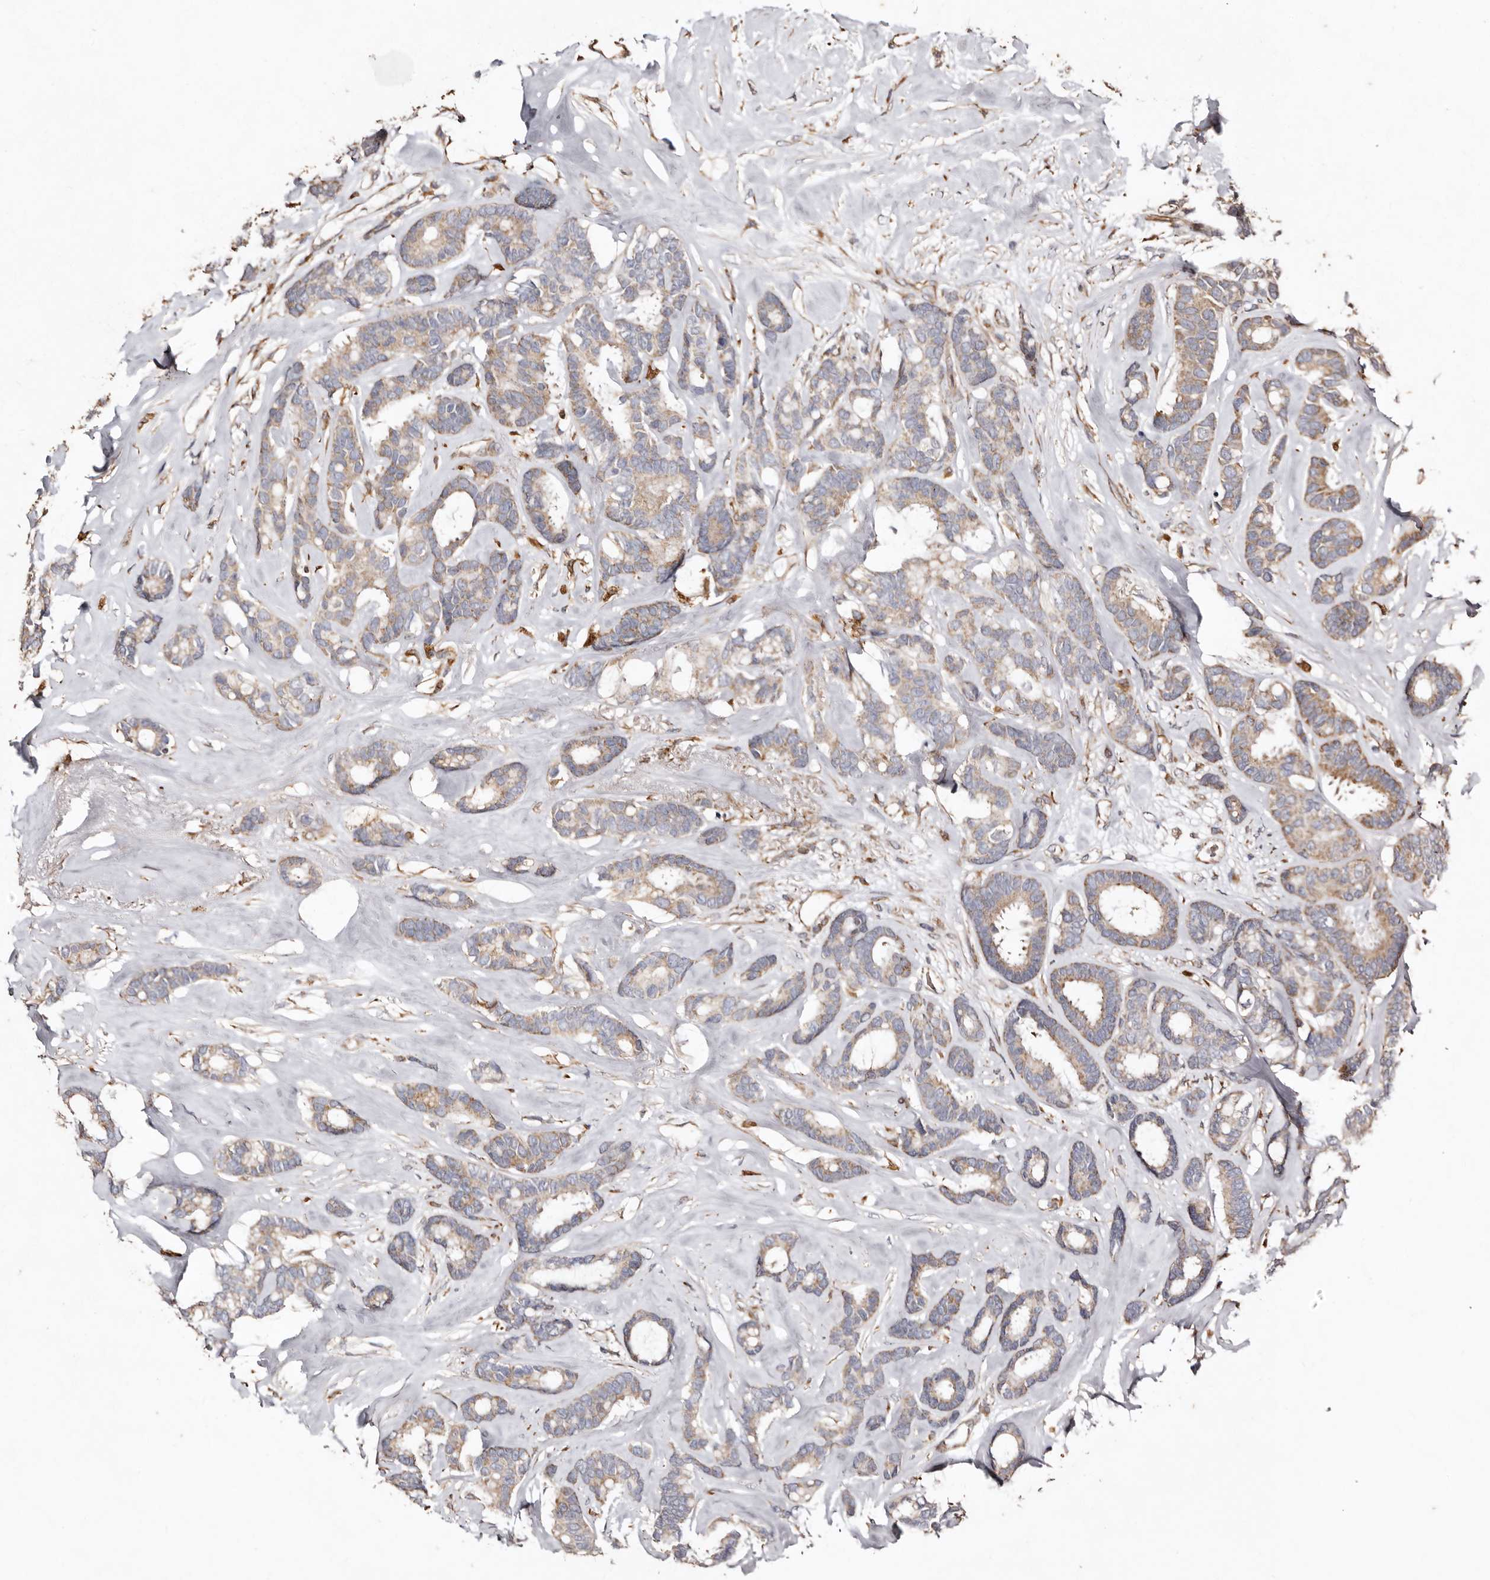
{"staining": {"intensity": "moderate", "quantity": "25%-75%", "location": "cytoplasmic/membranous"}, "tissue": "breast cancer", "cell_type": "Tumor cells", "image_type": "cancer", "snomed": [{"axis": "morphology", "description": "Duct carcinoma"}, {"axis": "topography", "description": "Breast"}], "caption": "Immunohistochemical staining of breast infiltrating ductal carcinoma demonstrates moderate cytoplasmic/membranous protein positivity in approximately 25%-75% of tumor cells.", "gene": "MACC1", "patient": {"sex": "female", "age": 87}}